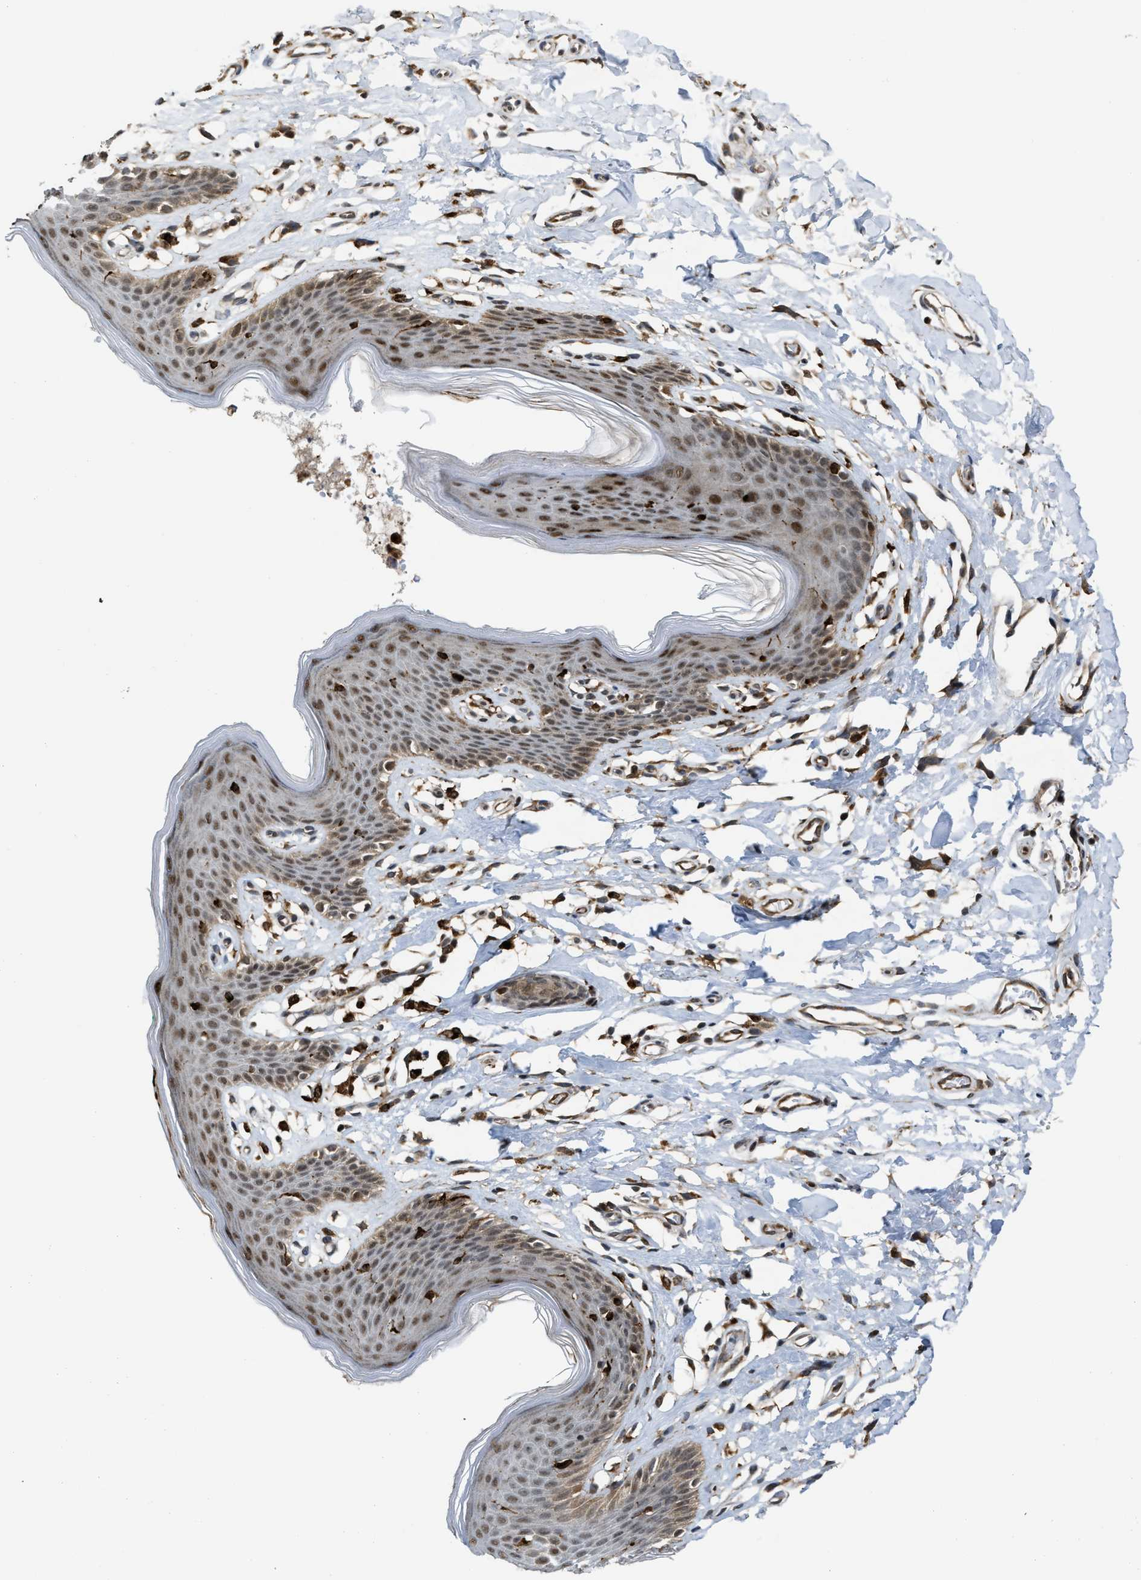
{"staining": {"intensity": "strong", "quantity": ">75%", "location": "cytoplasmic/membranous,nuclear"}, "tissue": "skin", "cell_type": "Epidermal cells", "image_type": "normal", "snomed": [{"axis": "morphology", "description": "Normal tissue, NOS"}, {"axis": "topography", "description": "Vulva"}], "caption": "Immunohistochemical staining of unremarkable human skin shows >75% levels of strong cytoplasmic/membranous,nuclear protein expression in approximately >75% of epidermal cells.", "gene": "ZNF250", "patient": {"sex": "female", "age": 66}}